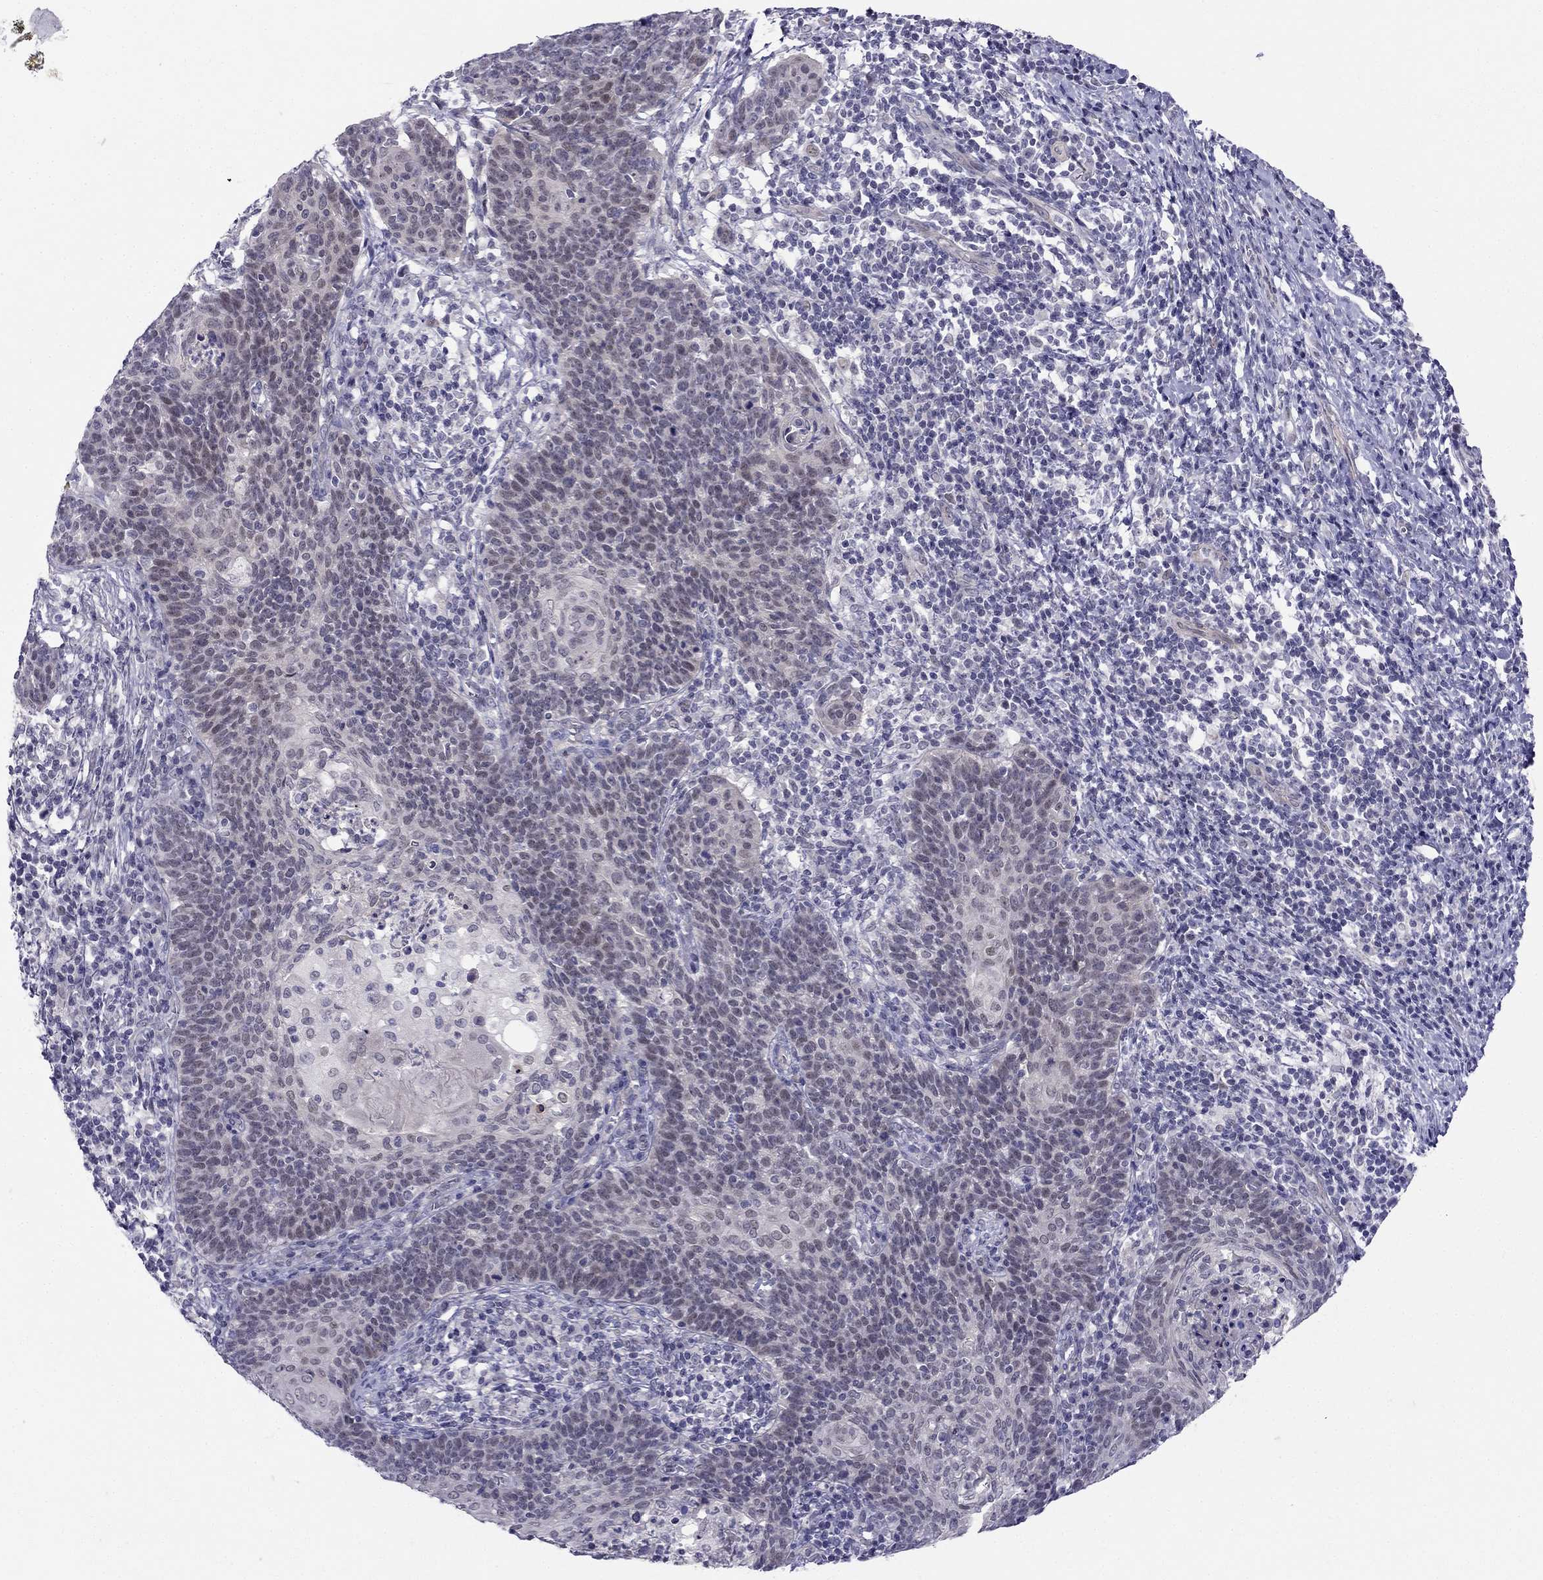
{"staining": {"intensity": "negative", "quantity": "none", "location": "none"}, "tissue": "cervical cancer", "cell_type": "Tumor cells", "image_type": "cancer", "snomed": [{"axis": "morphology", "description": "Squamous cell carcinoma, NOS"}, {"axis": "topography", "description": "Cervix"}], "caption": "Cervical cancer (squamous cell carcinoma) stained for a protein using immunohistochemistry reveals no staining tumor cells.", "gene": "BAG5", "patient": {"sex": "female", "age": 39}}